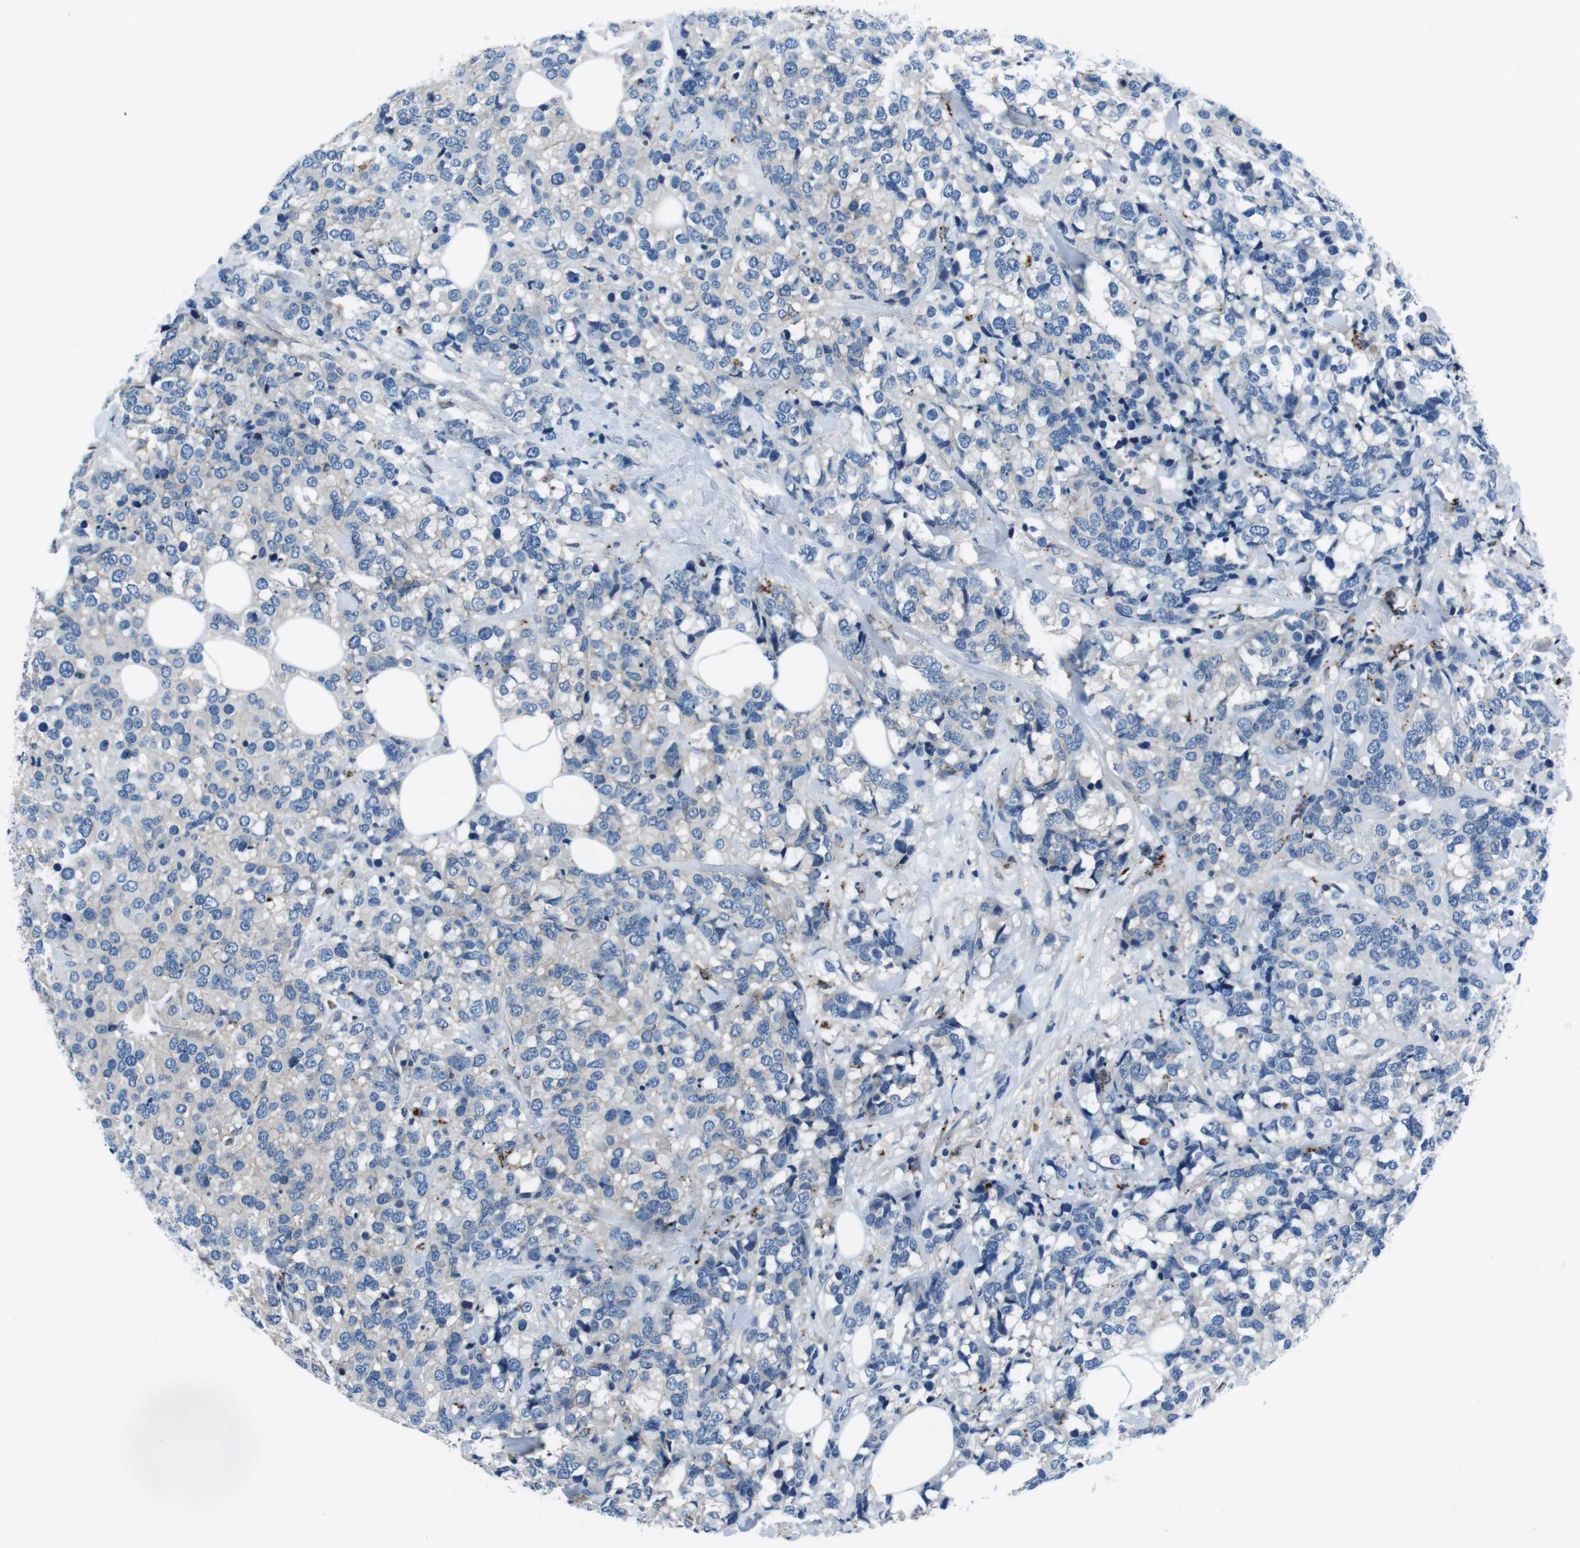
{"staining": {"intensity": "negative", "quantity": "none", "location": "none"}, "tissue": "breast cancer", "cell_type": "Tumor cells", "image_type": "cancer", "snomed": [{"axis": "morphology", "description": "Lobular carcinoma"}, {"axis": "topography", "description": "Breast"}], "caption": "DAB immunohistochemical staining of human breast cancer reveals no significant positivity in tumor cells.", "gene": "TULP3", "patient": {"sex": "female", "age": 59}}